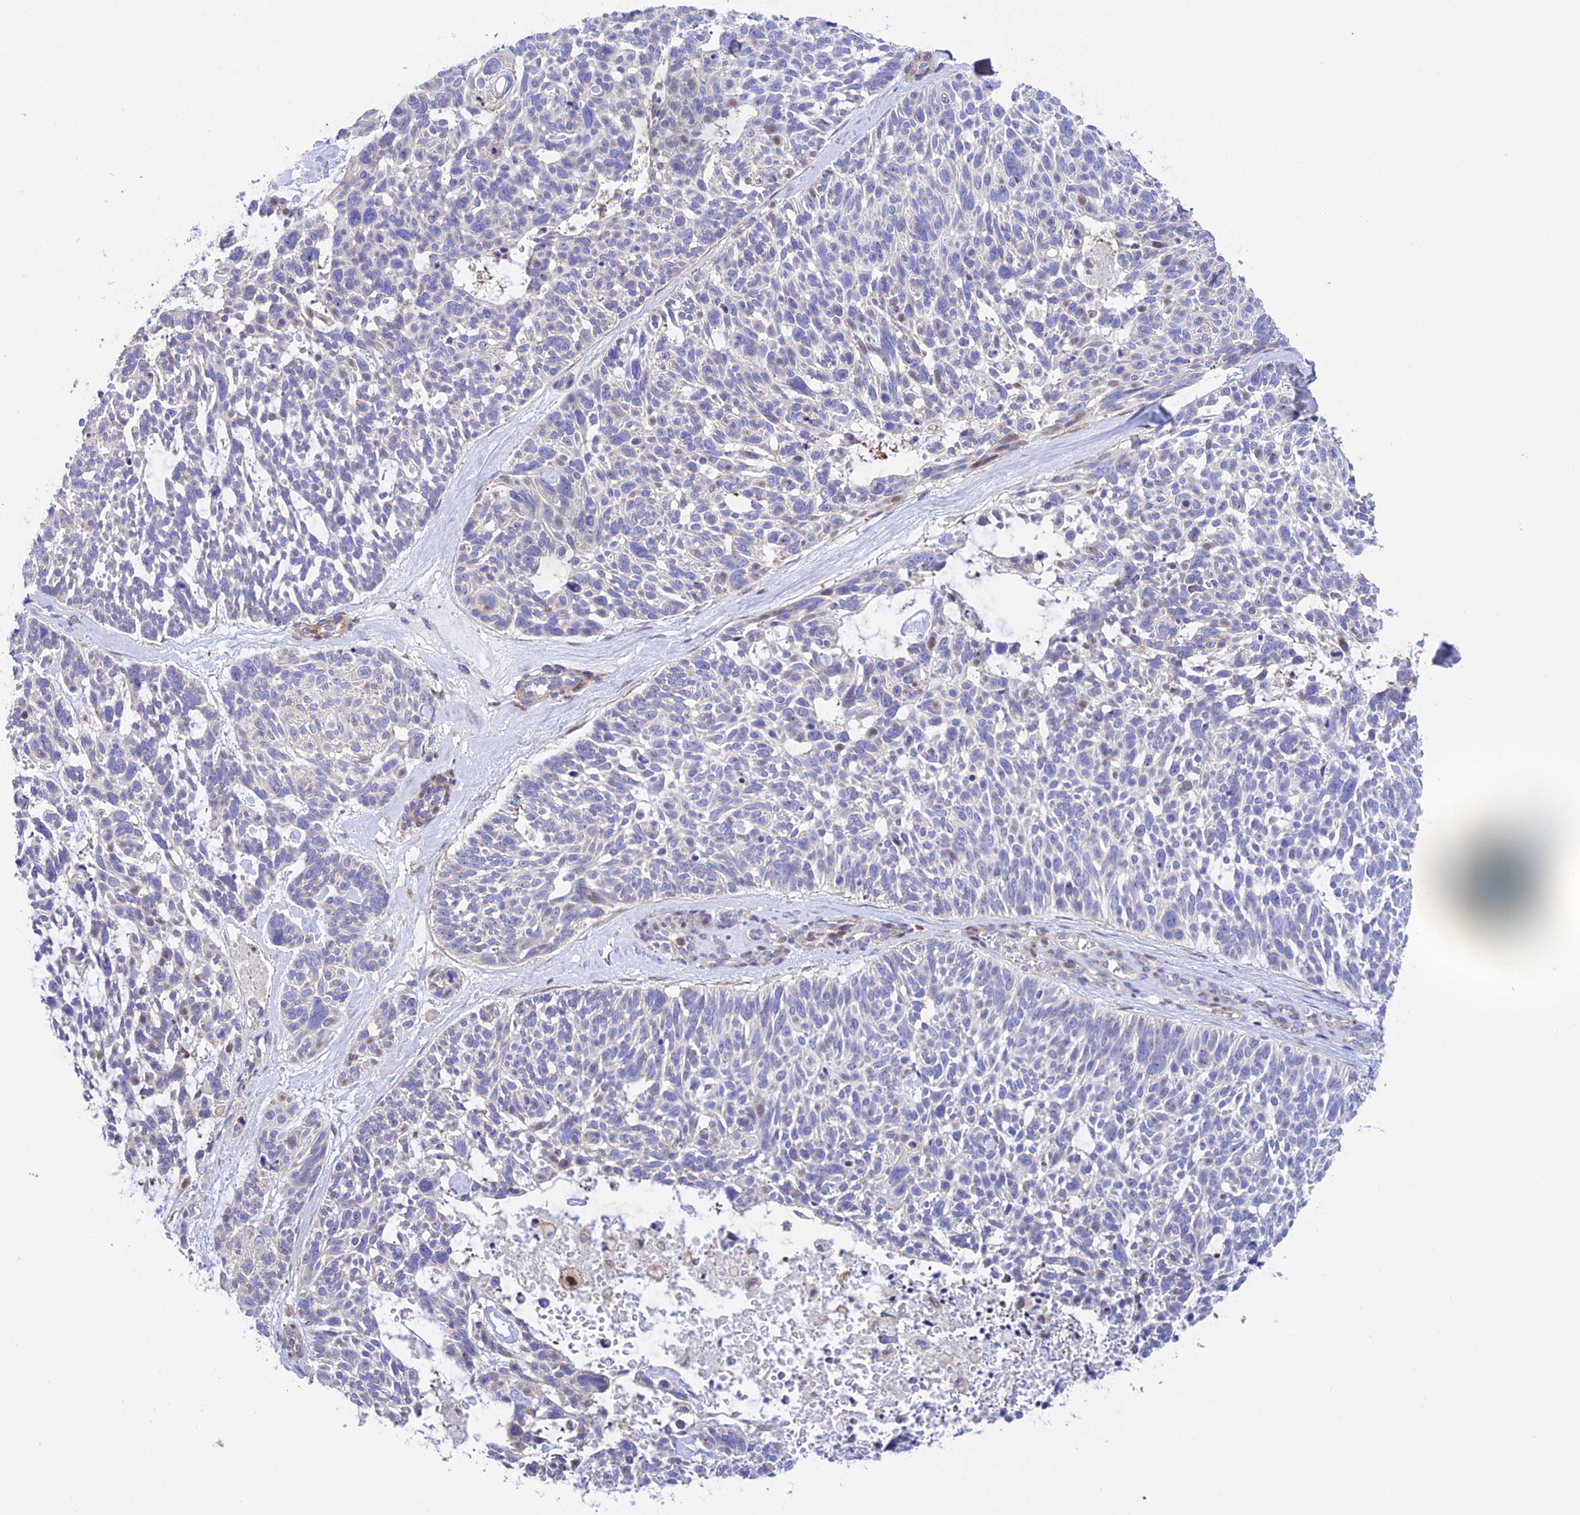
{"staining": {"intensity": "negative", "quantity": "none", "location": "none"}, "tissue": "skin cancer", "cell_type": "Tumor cells", "image_type": "cancer", "snomed": [{"axis": "morphology", "description": "Basal cell carcinoma"}, {"axis": "topography", "description": "Skin"}], "caption": "This photomicrograph is of skin cancer (basal cell carcinoma) stained with IHC to label a protein in brown with the nuclei are counter-stained blue. There is no positivity in tumor cells.", "gene": "PRIM1", "patient": {"sex": "male", "age": 88}}